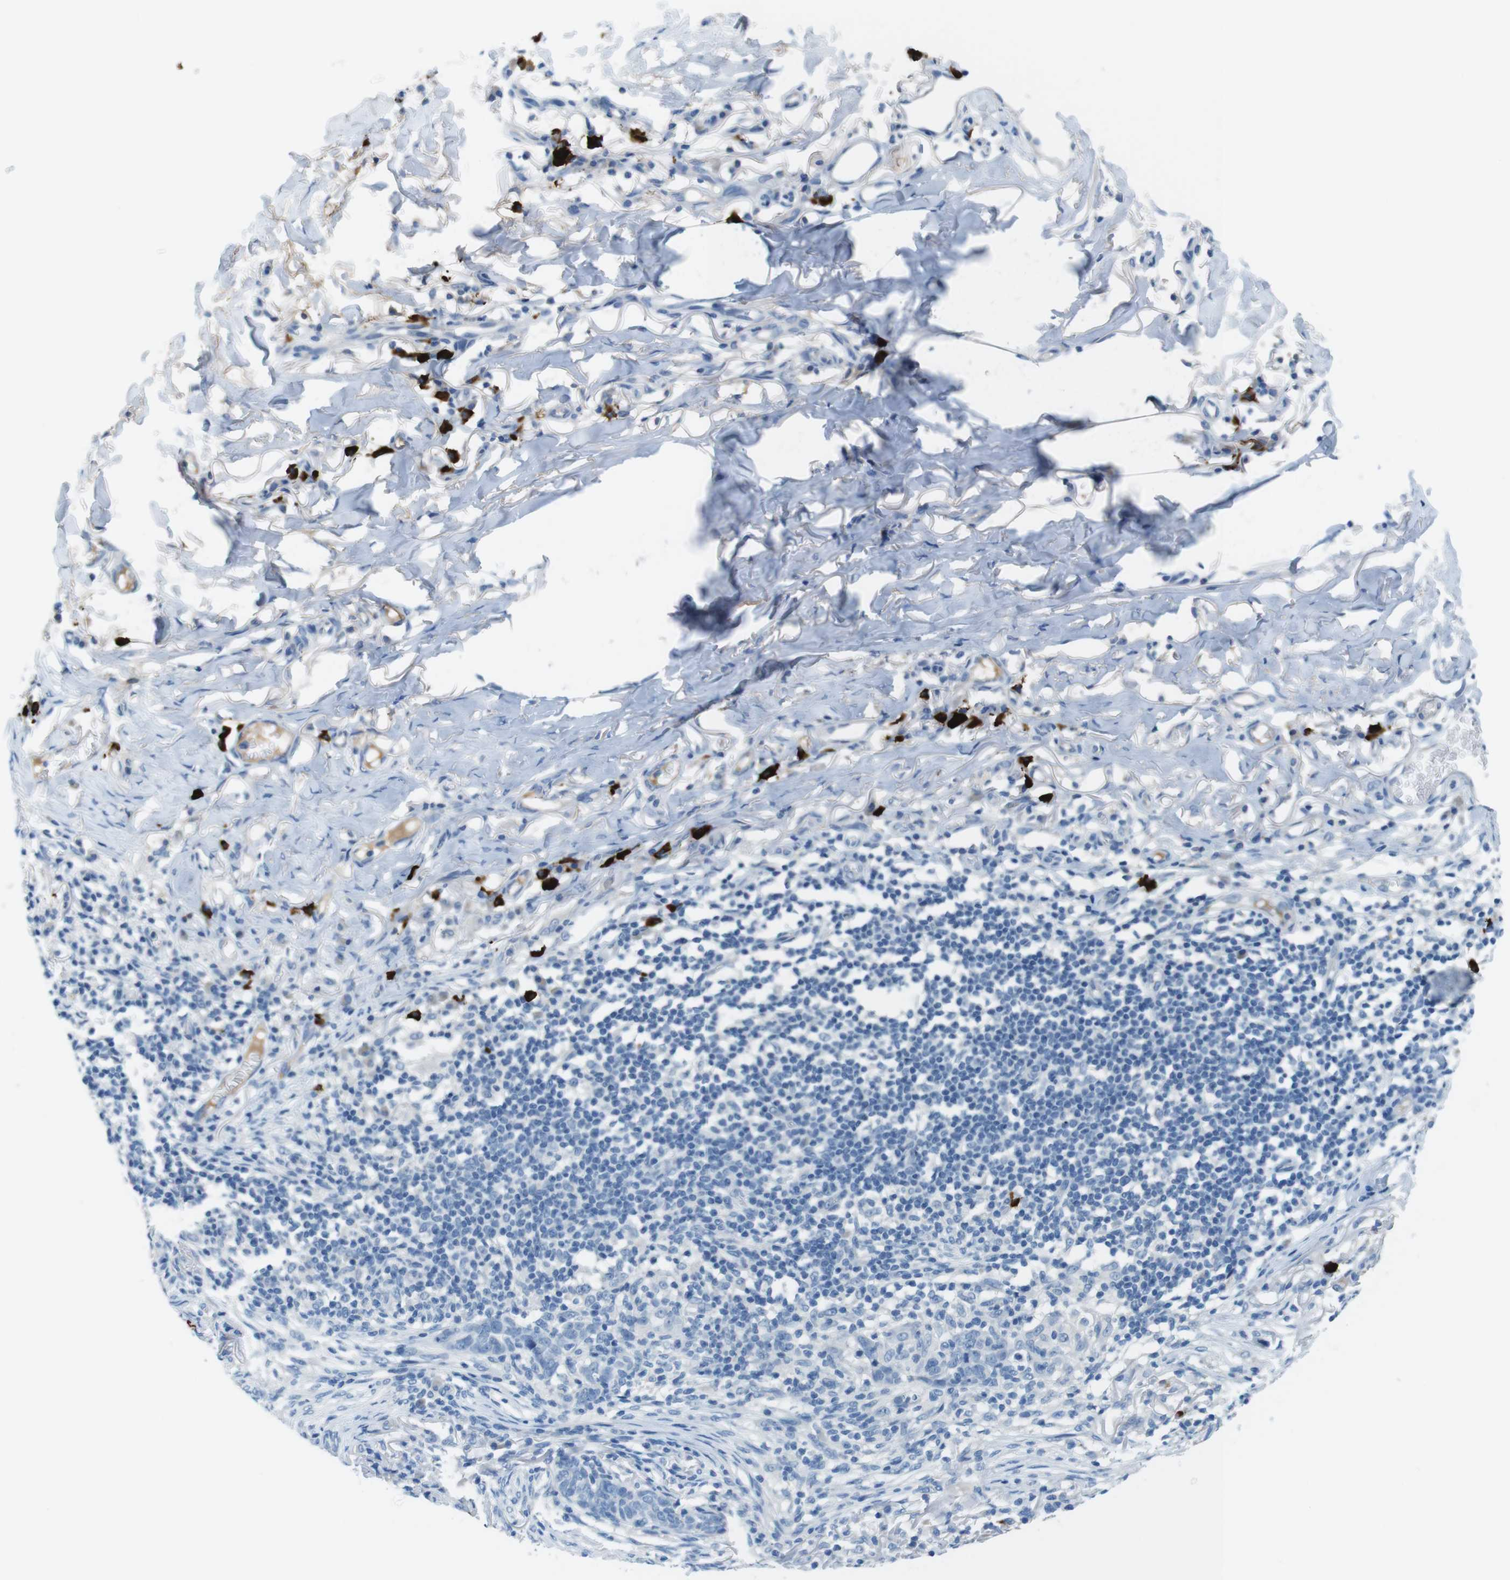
{"staining": {"intensity": "negative", "quantity": "none", "location": "none"}, "tissue": "skin cancer", "cell_type": "Tumor cells", "image_type": "cancer", "snomed": [{"axis": "morphology", "description": "Basal cell carcinoma"}, {"axis": "topography", "description": "Skin"}], "caption": "This is an immunohistochemistry micrograph of human basal cell carcinoma (skin). There is no expression in tumor cells.", "gene": "SLC35A3", "patient": {"sex": "male", "age": 85}}